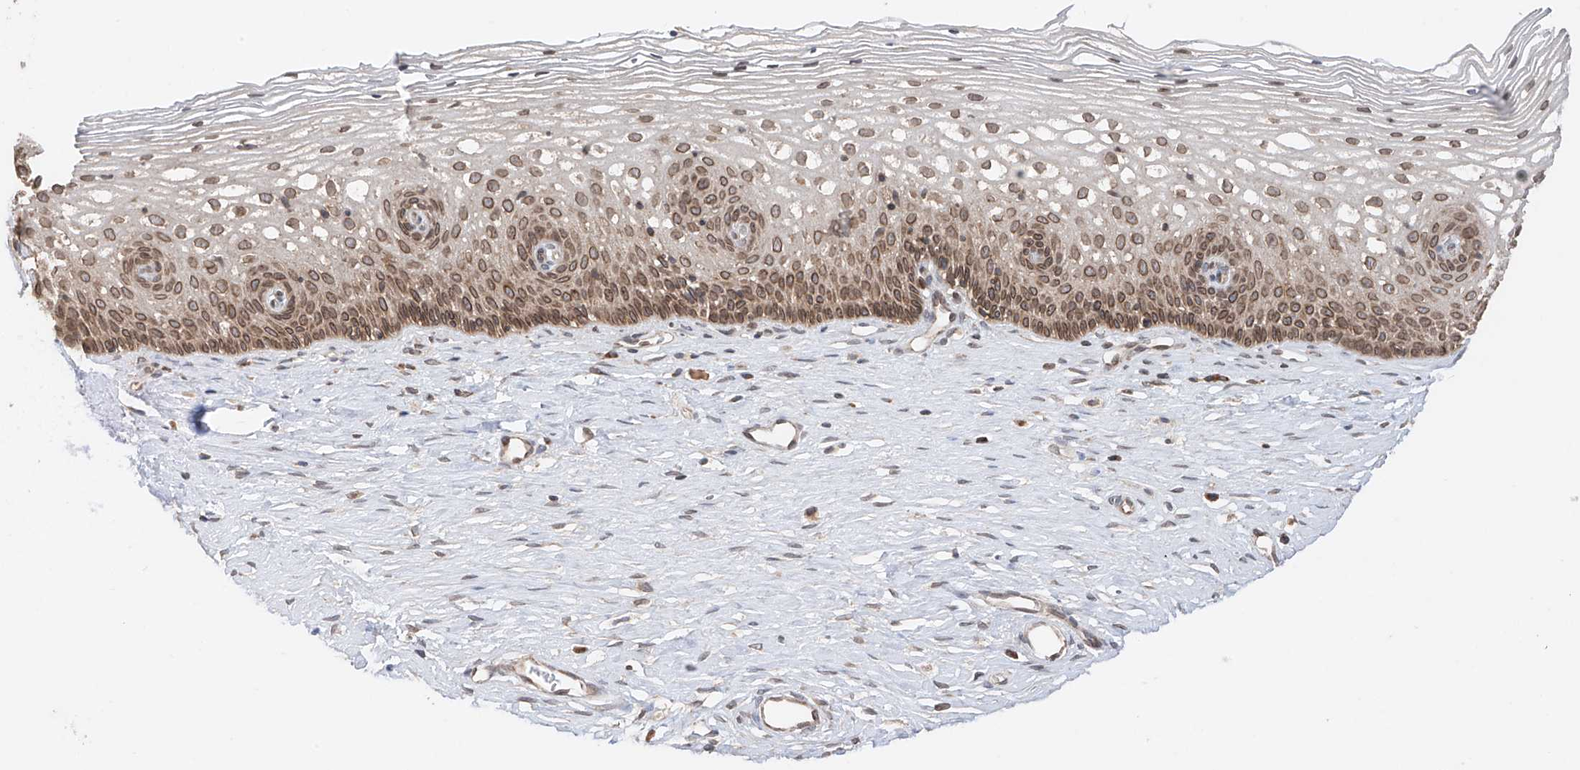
{"staining": {"intensity": "weak", "quantity": "25%-75%", "location": "cytoplasmic/membranous,nuclear"}, "tissue": "cervix", "cell_type": "Glandular cells", "image_type": "normal", "snomed": [{"axis": "morphology", "description": "Normal tissue, NOS"}, {"axis": "topography", "description": "Cervix"}], "caption": "The micrograph demonstrates staining of unremarkable cervix, revealing weak cytoplasmic/membranous,nuclear protein staining (brown color) within glandular cells.", "gene": "AHCTF1", "patient": {"sex": "female", "age": 33}}